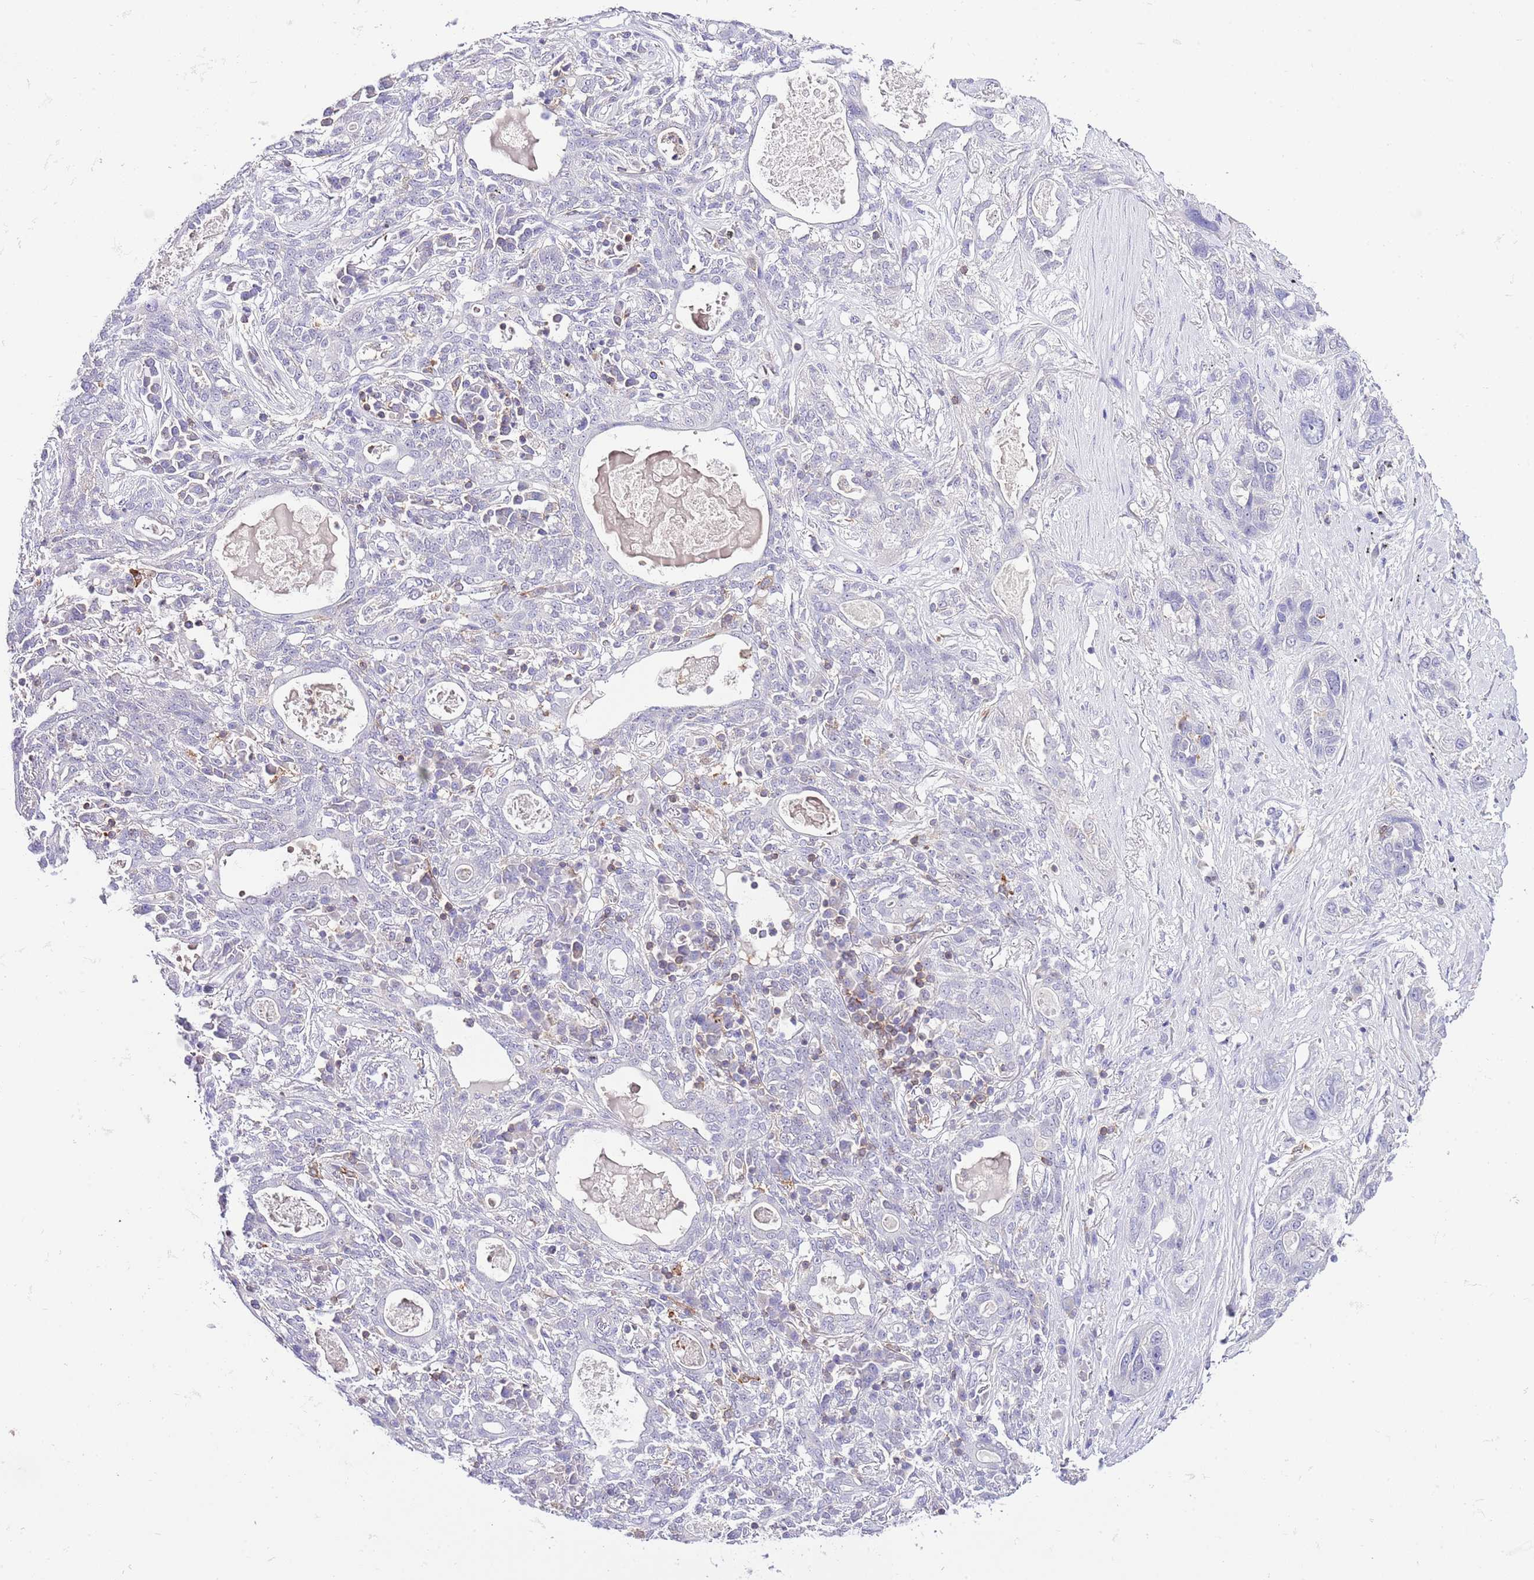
{"staining": {"intensity": "negative", "quantity": "none", "location": "none"}, "tissue": "lung cancer", "cell_type": "Tumor cells", "image_type": "cancer", "snomed": [{"axis": "morphology", "description": "Squamous cell carcinoma, NOS"}, {"axis": "topography", "description": "Lung"}], "caption": "There is no significant staining in tumor cells of lung squamous cell carcinoma.", "gene": "EFHD1", "patient": {"sex": "female", "age": 70}}